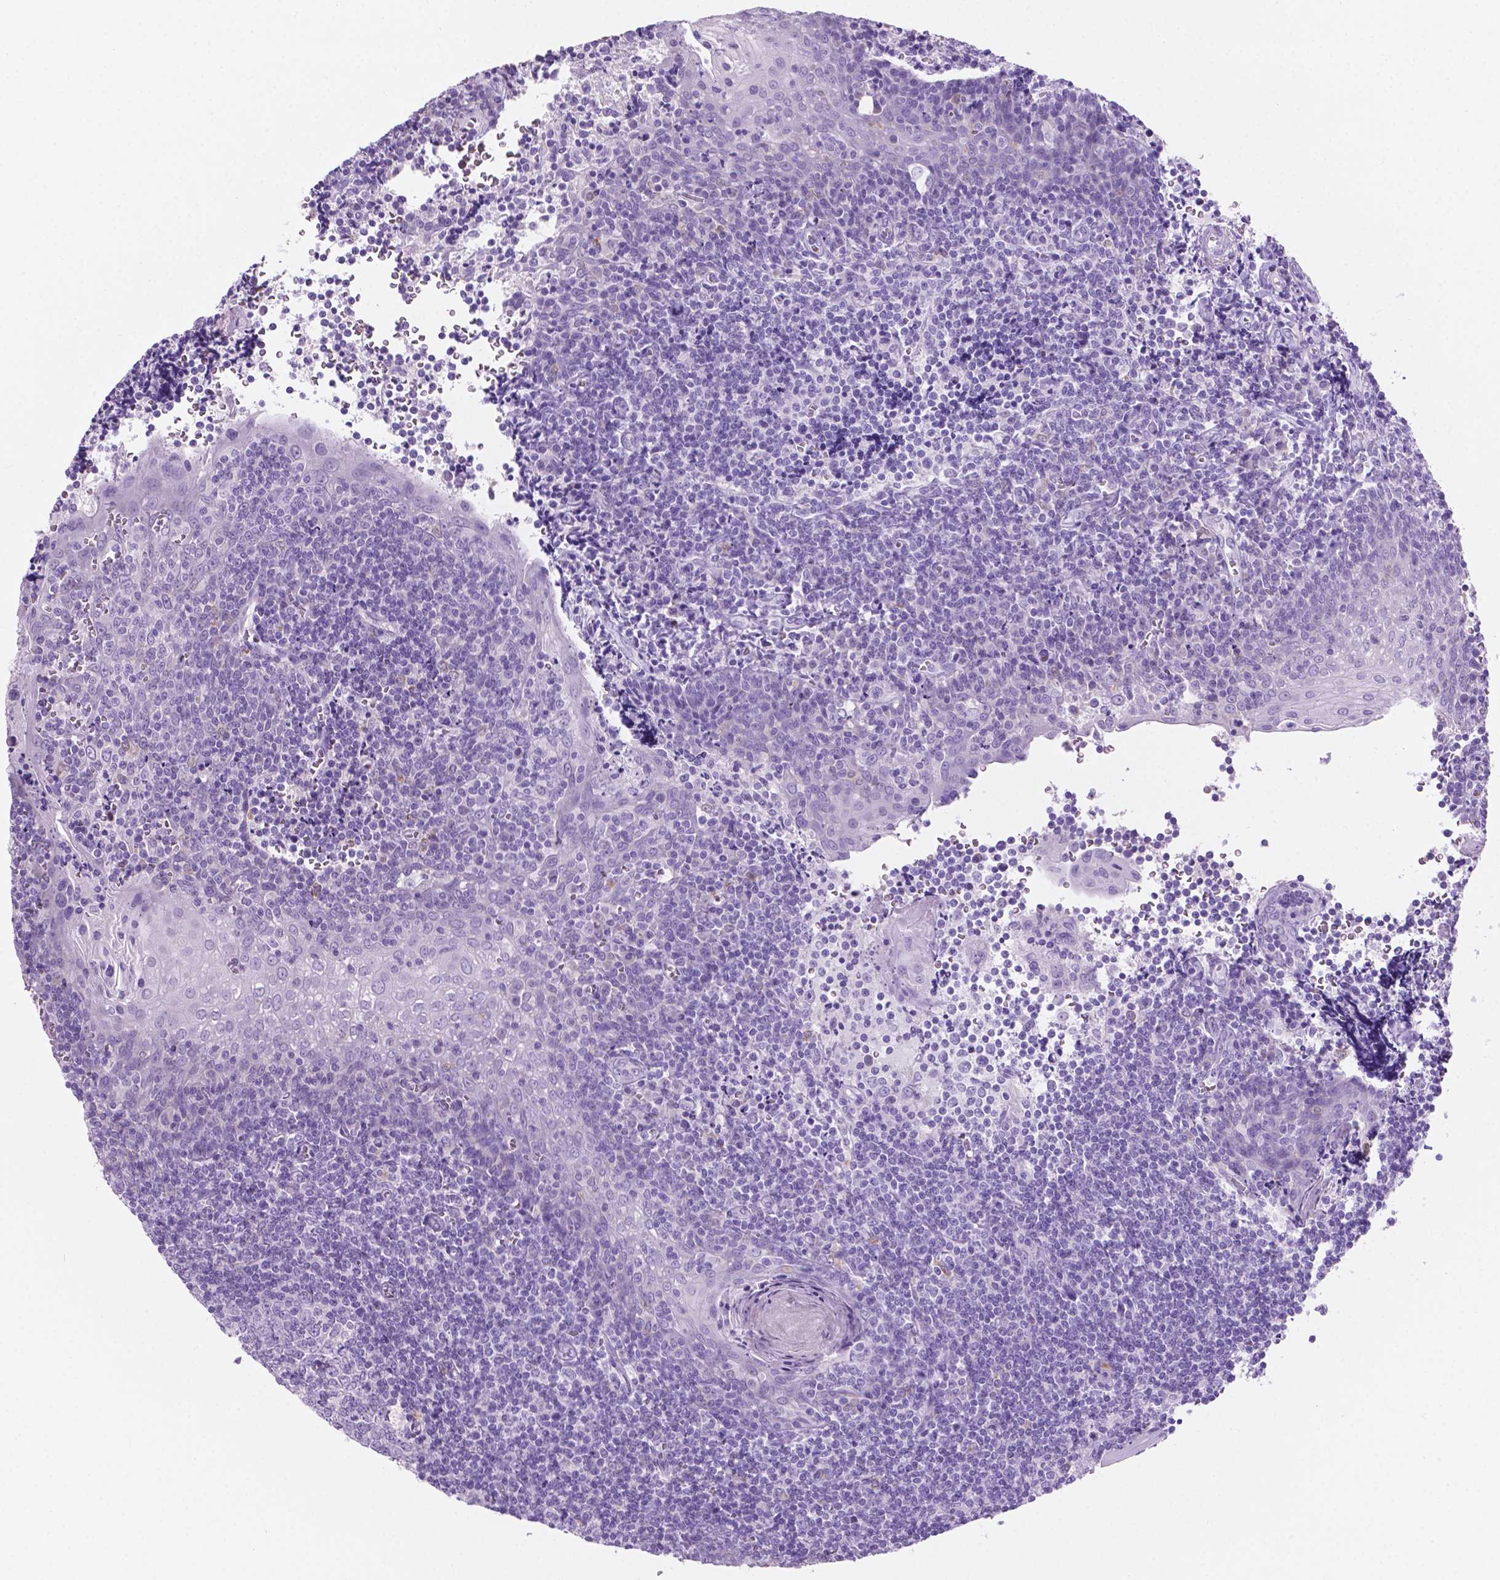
{"staining": {"intensity": "negative", "quantity": "none", "location": "none"}, "tissue": "tonsil", "cell_type": "Germinal center cells", "image_type": "normal", "snomed": [{"axis": "morphology", "description": "Normal tissue, NOS"}, {"axis": "morphology", "description": "Inflammation, NOS"}, {"axis": "topography", "description": "Tonsil"}], "caption": "This micrograph is of unremarkable tonsil stained with immunohistochemistry (IHC) to label a protein in brown with the nuclei are counter-stained blue. There is no positivity in germinal center cells. Brightfield microscopy of immunohistochemistry (IHC) stained with DAB (brown) and hematoxylin (blue), captured at high magnification.", "gene": "GRIN2B", "patient": {"sex": "female", "age": 31}}